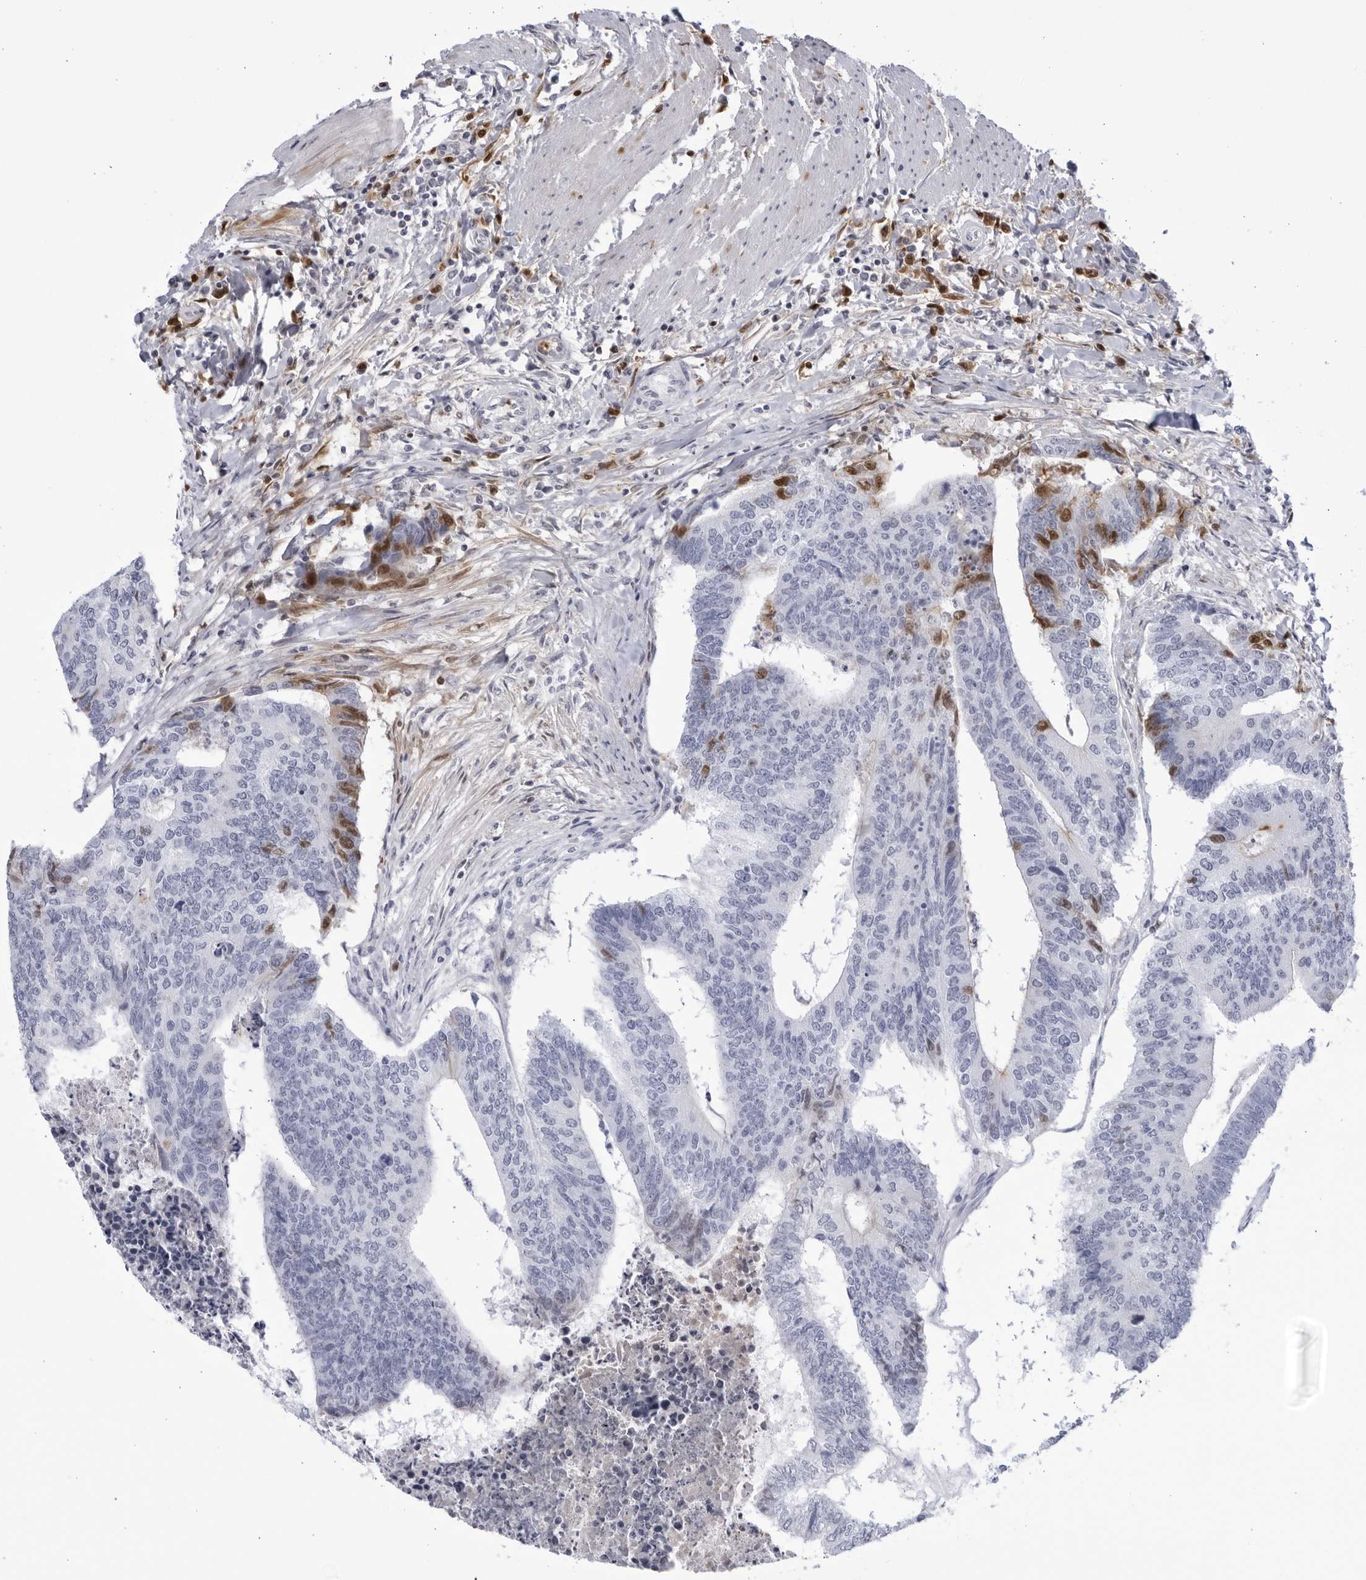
{"staining": {"intensity": "moderate", "quantity": "<25%", "location": "nuclear"}, "tissue": "colorectal cancer", "cell_type": "Tumor cells", "image_type": "cancer", "snomed": [{"axis": "morphology", "description": "Adenocarcinoma, NOS"}, {"axis": "topography", "description": "Colon"}], "caption": "Immunohistochemical staining of human colorectal adenocarcinoma displays low levels of moderate nuclear protein positivity in approximately <25% of tumor cells.", "gene": "CNBD1", "patient": {"sex": "female", "age": 67}}